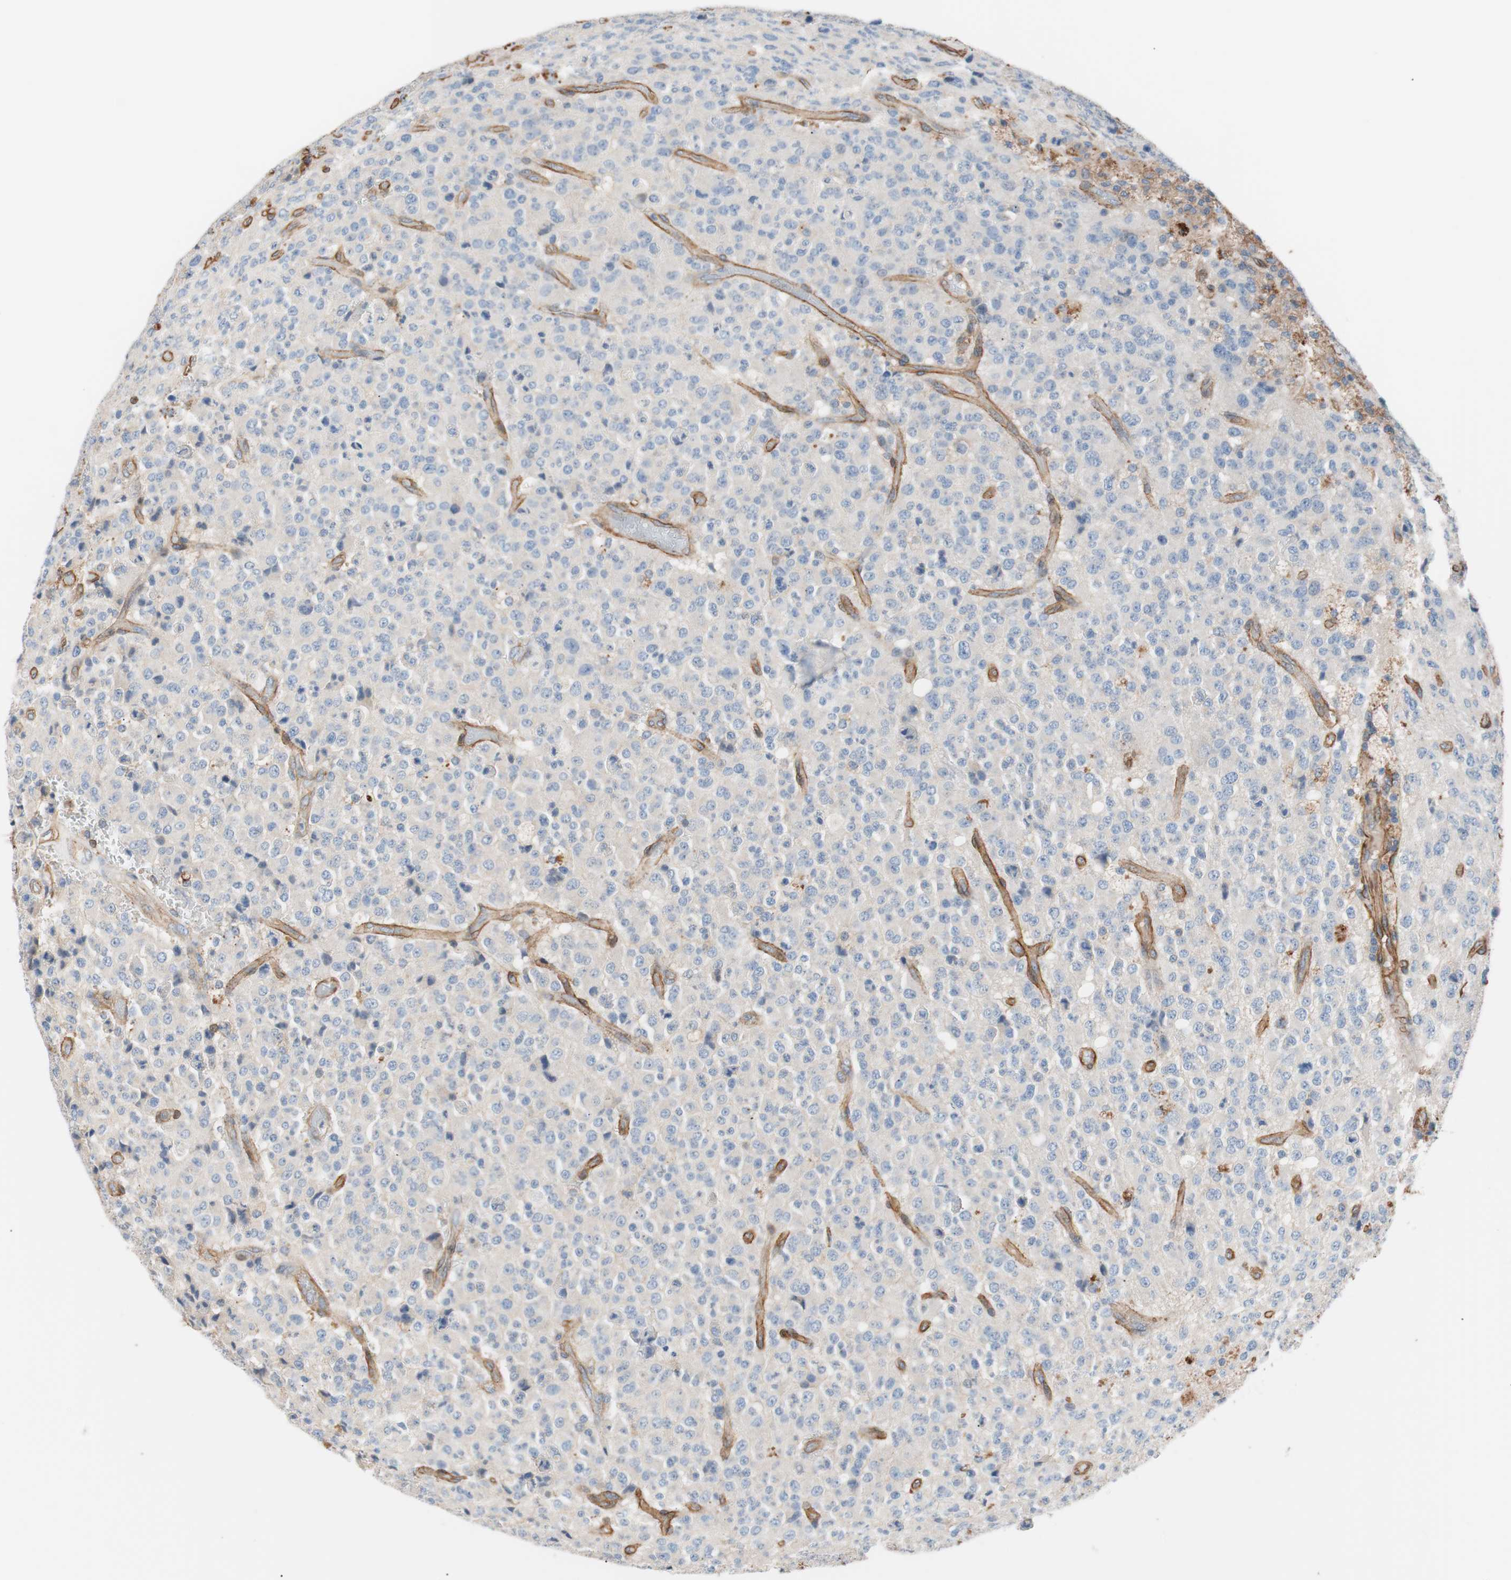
{"staining": {"intensity": "negative", "quantity": "none", "location": "none"}, "tissue": "glioma", "cell_type": "Tumor cells", "image_type": "cancer", "snomed": [{"axis": "morphology", "description": "Glioma, malignant, High grade"}, {"axis": "topography", "description": "pancreas cauda"}], "caption": "The histopathology image demonstrates no significant staining in tumor cells of malignant glioma (high-grade).", "gene": "SPINT1", "patient": {"sex": "male", "age": 60}}